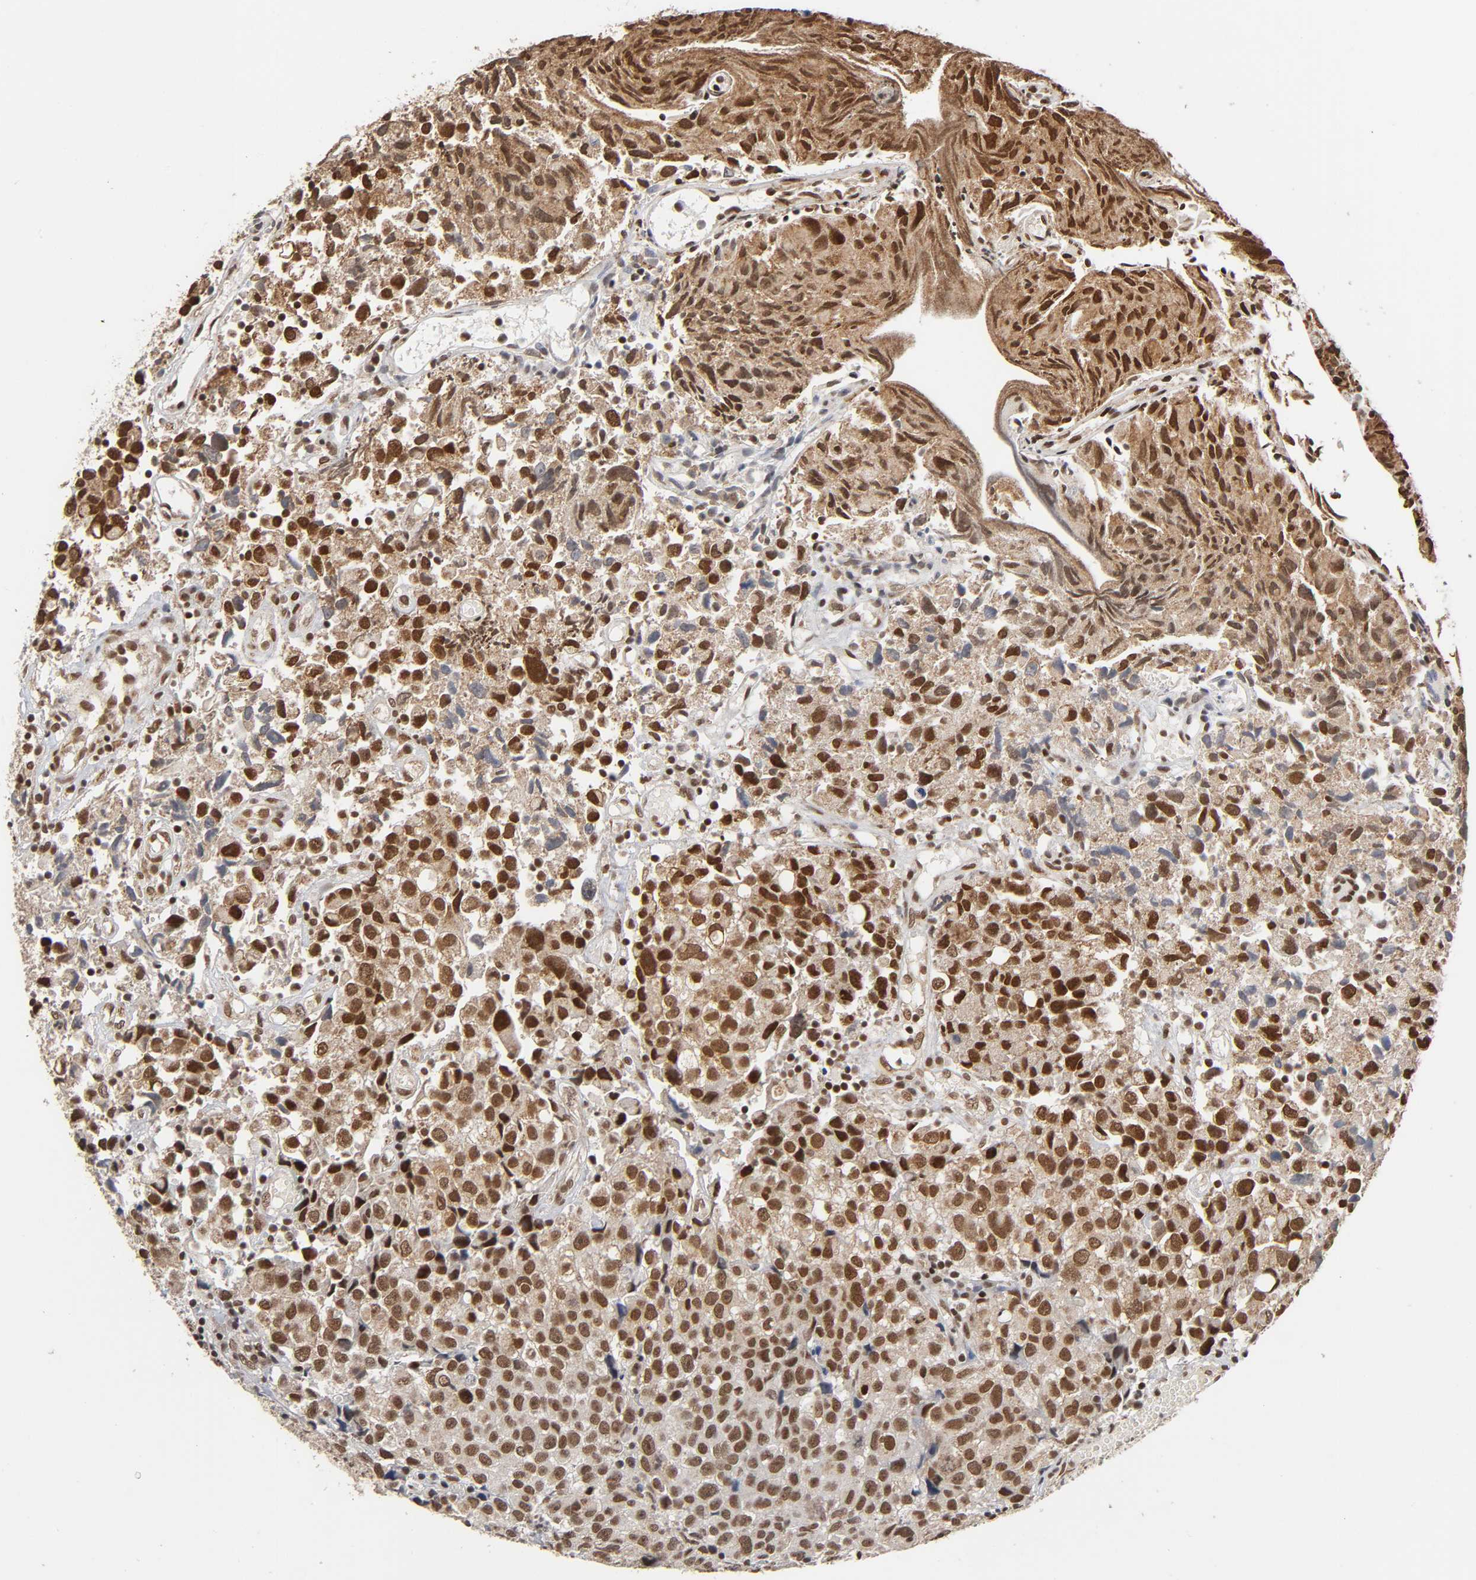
{"staining": {"intensity": "strong", "quantity": "25%-75%", "location": "cytoplasmic/membranous,nuclear"}, "tissue": "urothelial cancer", "cell_type": "Tumor cells", "image_type": "cancer", "snomed": [{"axis": "morphology", "description": "Urothelial carcinoma, High grade"}, {"axis": "topography", "description": "Urinary bladder"}], "caption": "Human urothelial carcinoma (high-grade) stained for a protein (brown) shows strong cytoplasmic/membranous and nuclear positive expression in about 25%-75% of tumor cells.", "gene": "ZNF384", "patient": {"sex": "female", "age": 75}}